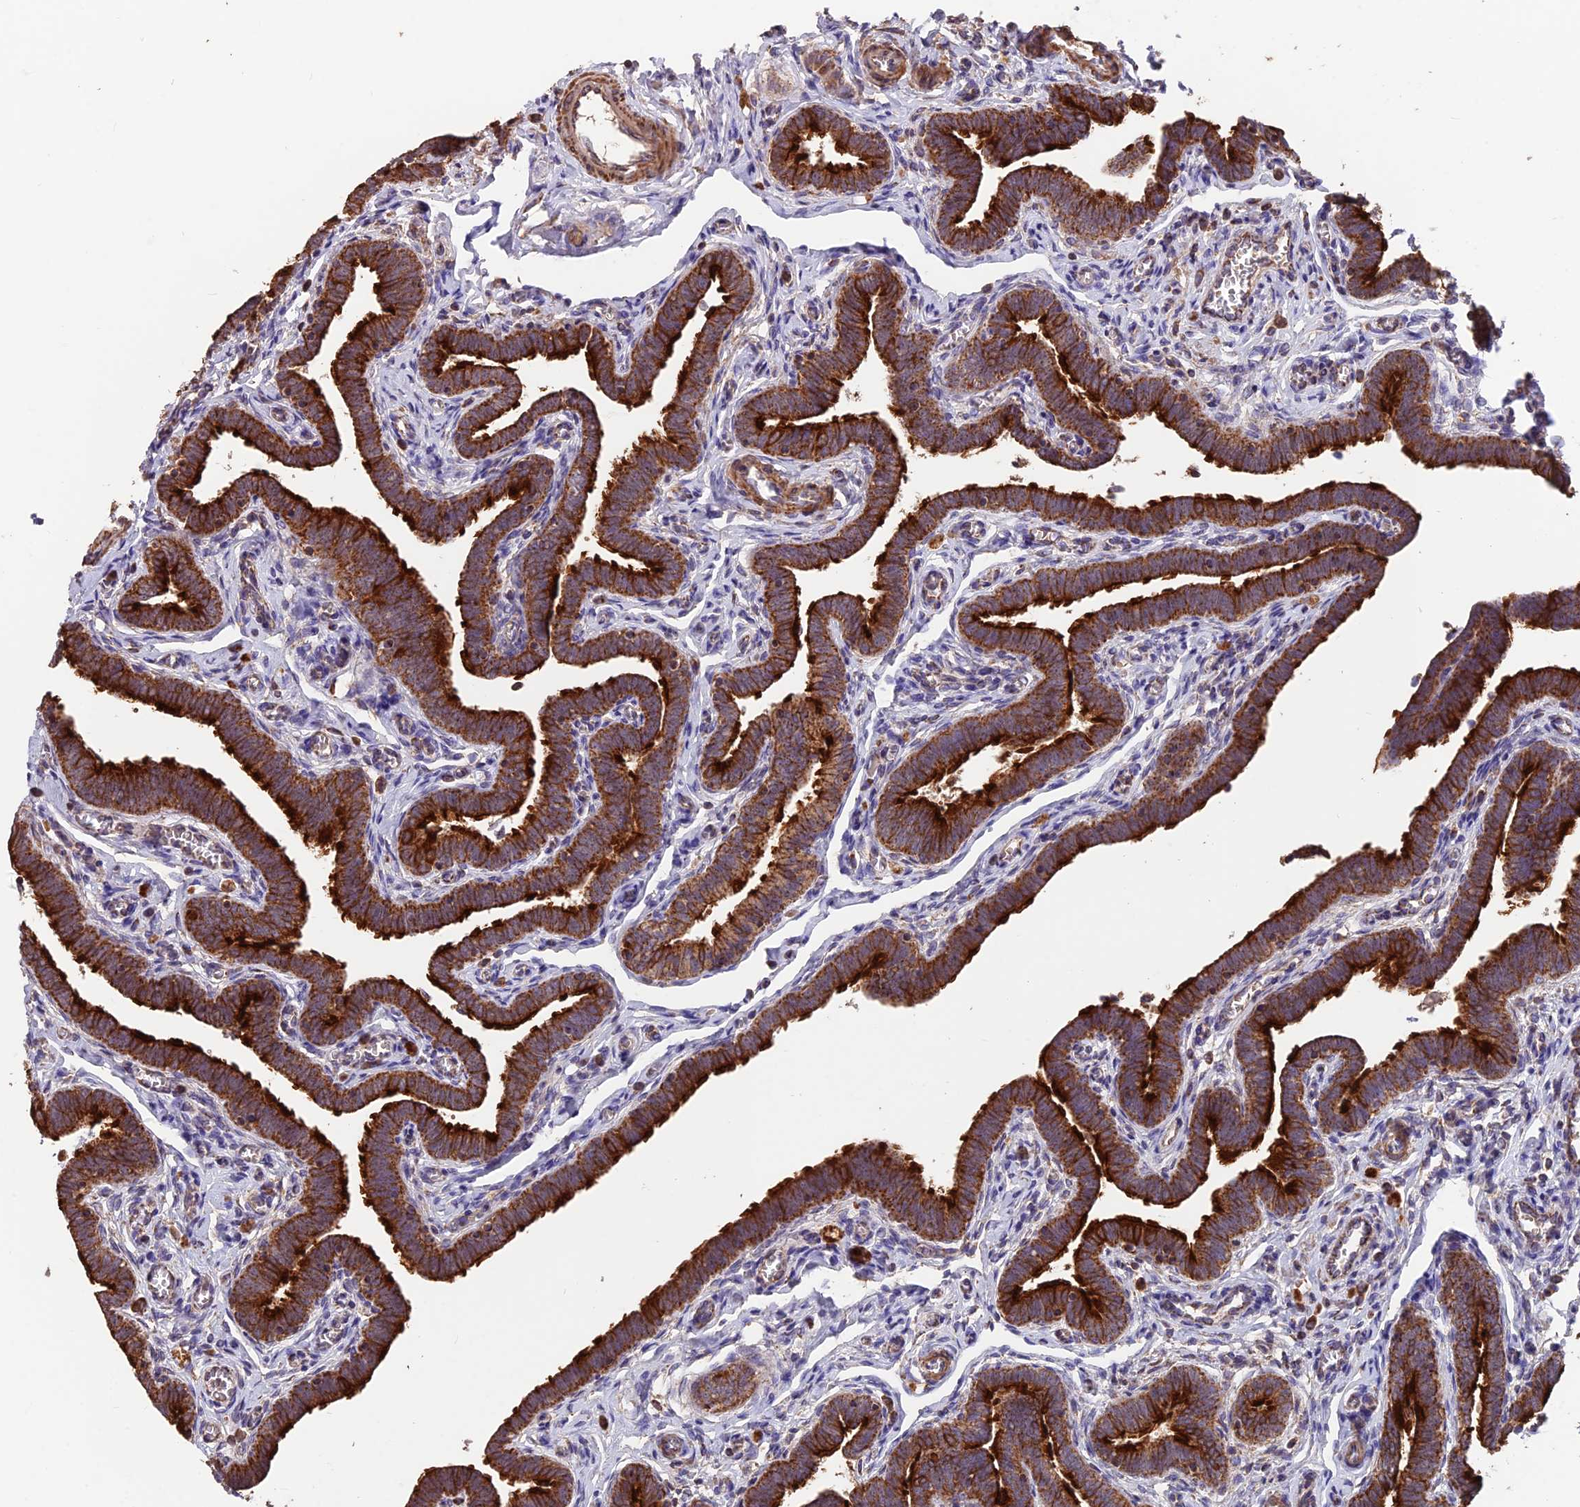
{"staining": {"intensity": "strong", "quantity": ">75%", "location": "cytoplasmic/membranous"}, "tissue": "fallopian tube", "cell_type": "Glandular cells", "image_type": "normal", "snomed": [{"axis": "morphology", "description": "Normal tissue, NOS"}, {"axis": "topography", "description": "Fallopian tube"}], "caption": "Fallopian tube stained with immunohistochemistry exhibits strong cytoplasmic/membranous staining in approximately >75% of glandular cells. (IHC, brightfield microscopy, high magnification).", "gene": "IFT22", "patient": {"sex": "female", "age": 36}}